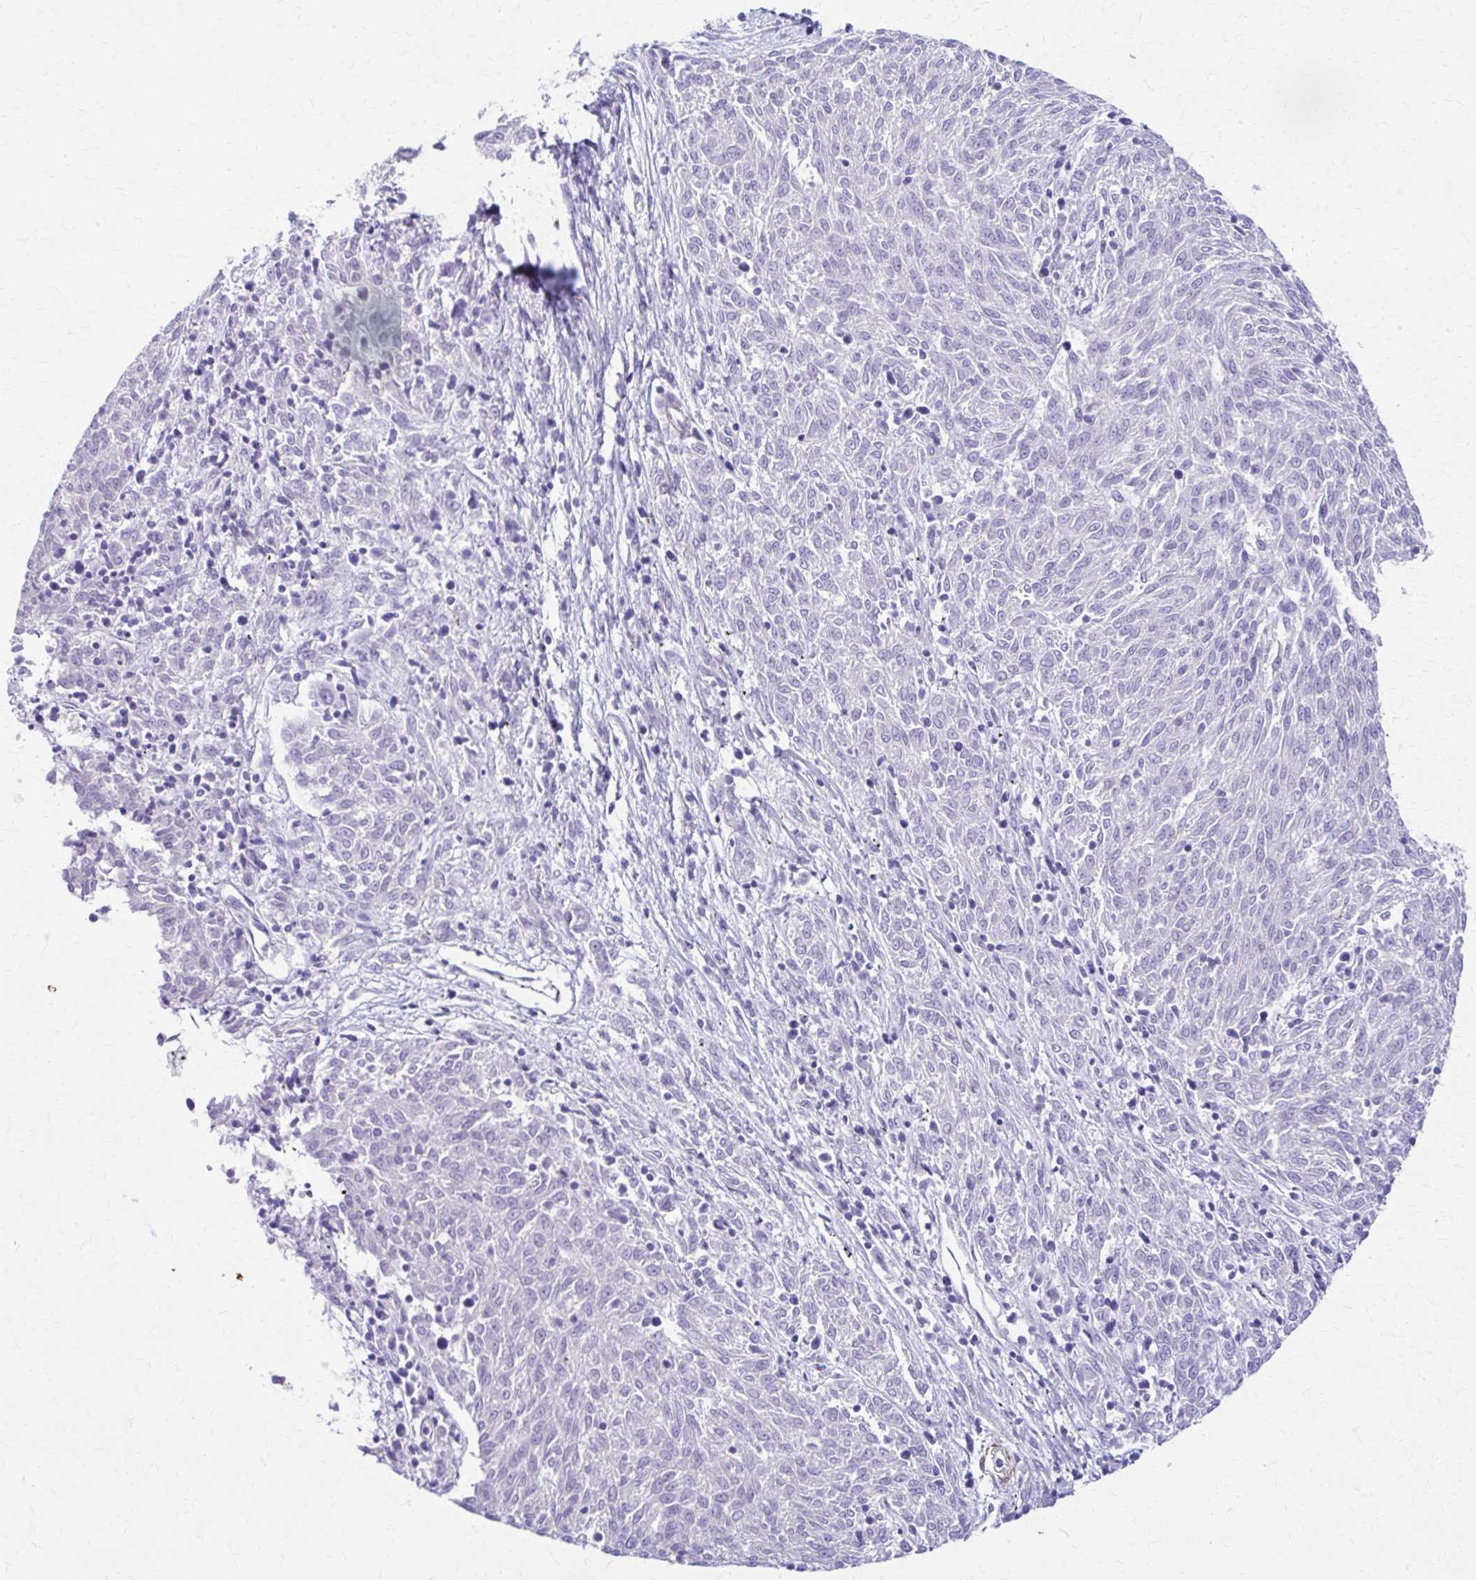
{"staining": {"intensity": "negative", "quantity": "none", "location": "none"}, "tissue": "melanoma", "cell_type": "Tumor cells", "image_type": "cancer", "snomed": [{"axis": "morphology", "description": "Malignant melanoma, NOS"}, {"axis": "topography", "description": "Skin"}], "caption": "Malignant melanoma was stained to show a protein in brown. There is no significant expression in tumor cells.", "gene": "DSP", "patient": {"sex": "female", "age": 72}}